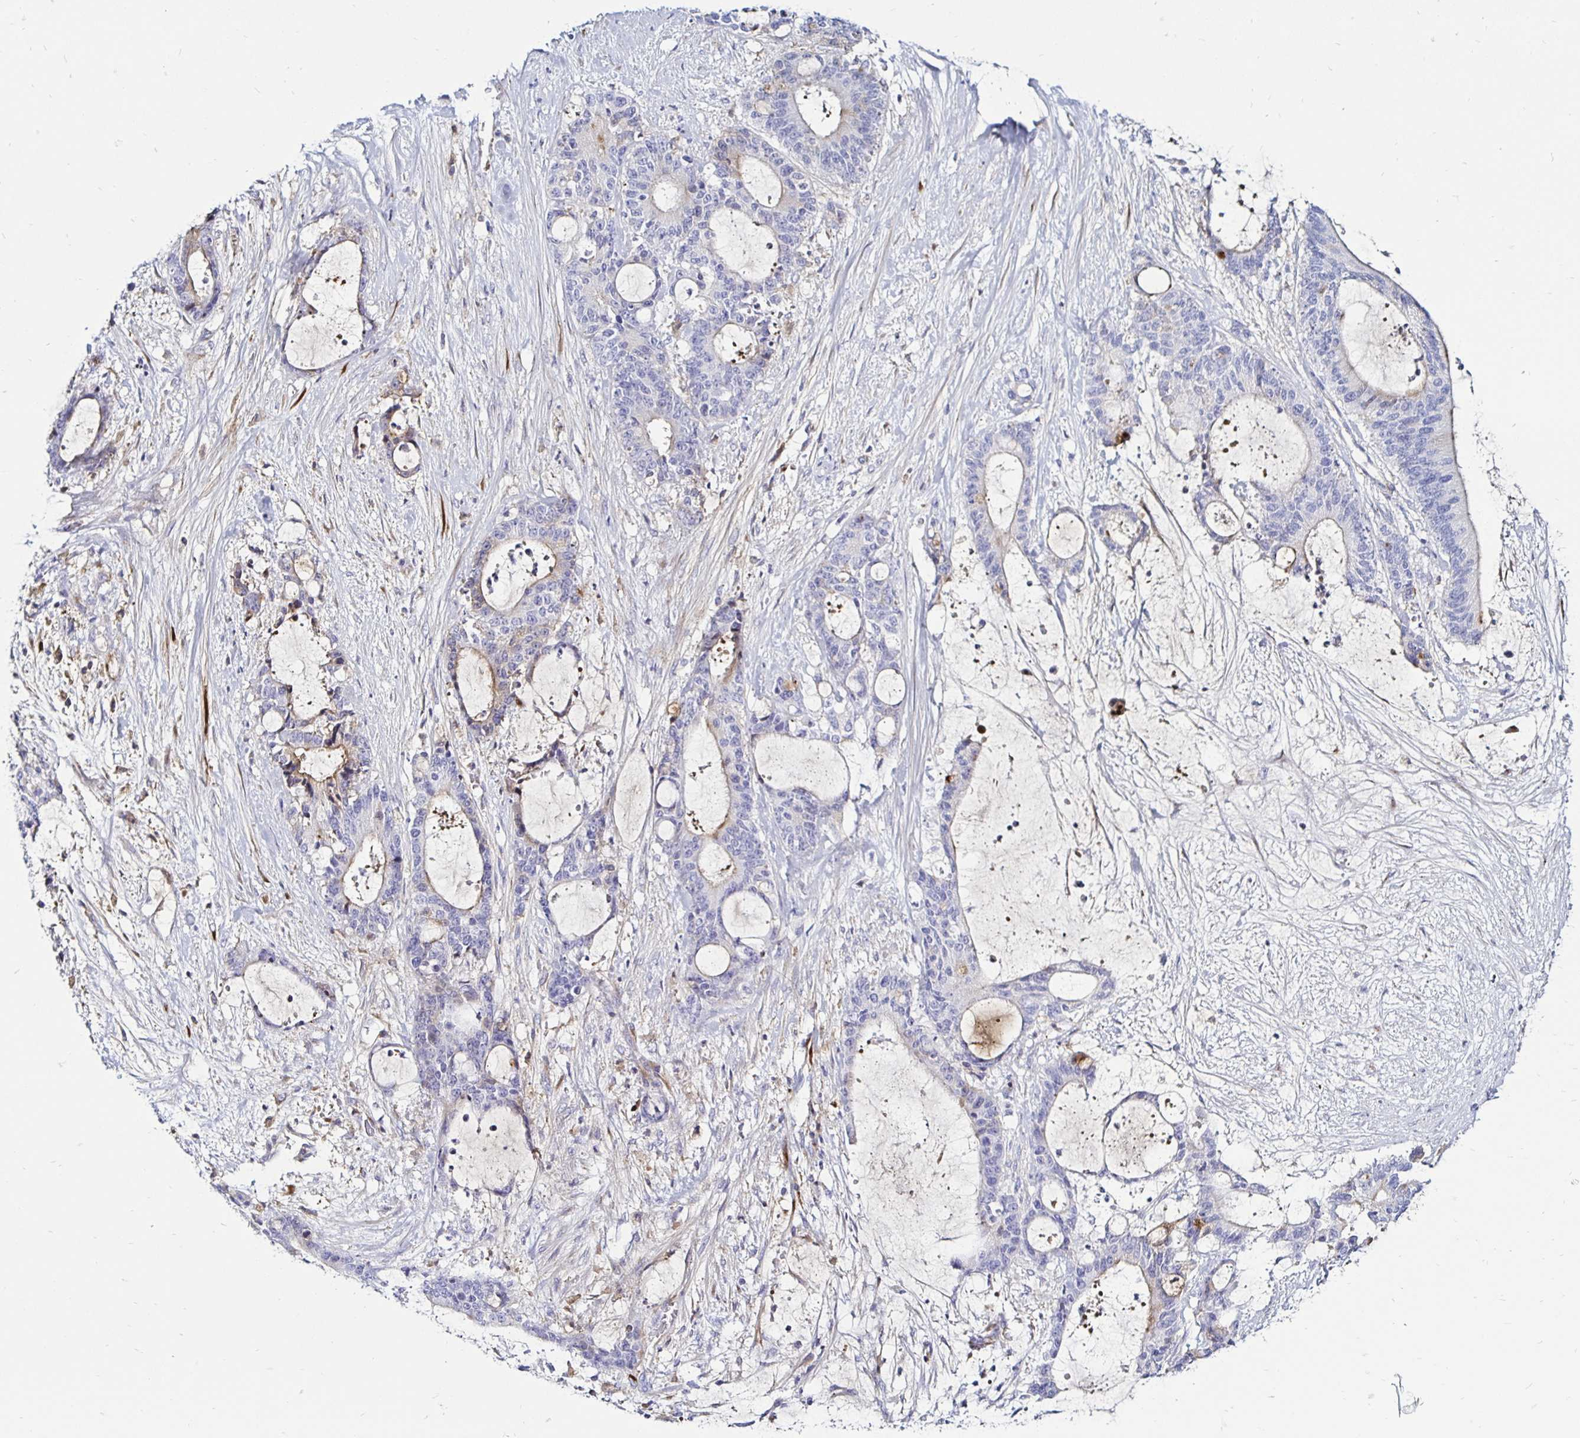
{"staining": {"intensity": "weak", "quantity": "<25%", "location": "cytoplasmic/membranous"}, "tissue": "liver cancer", "cell_type": "Tumor cells", "image_type": "cancer", "snomed": [{"axis": "morphology", "description": "Normal tissue, NOS"}, {"axis": "morphology", "description": "Cholangiocarcinoma"}, {"axis": "topography", "description": "Liver"}, {"axis": "topography", "description": "Peripheral nerve tissue"}], "caption": "Tumor cells show no significant staining in liver cholangiocarcinoma.", "gene": "TIMP1", "patient": {"sex": "female", "age": 73}}